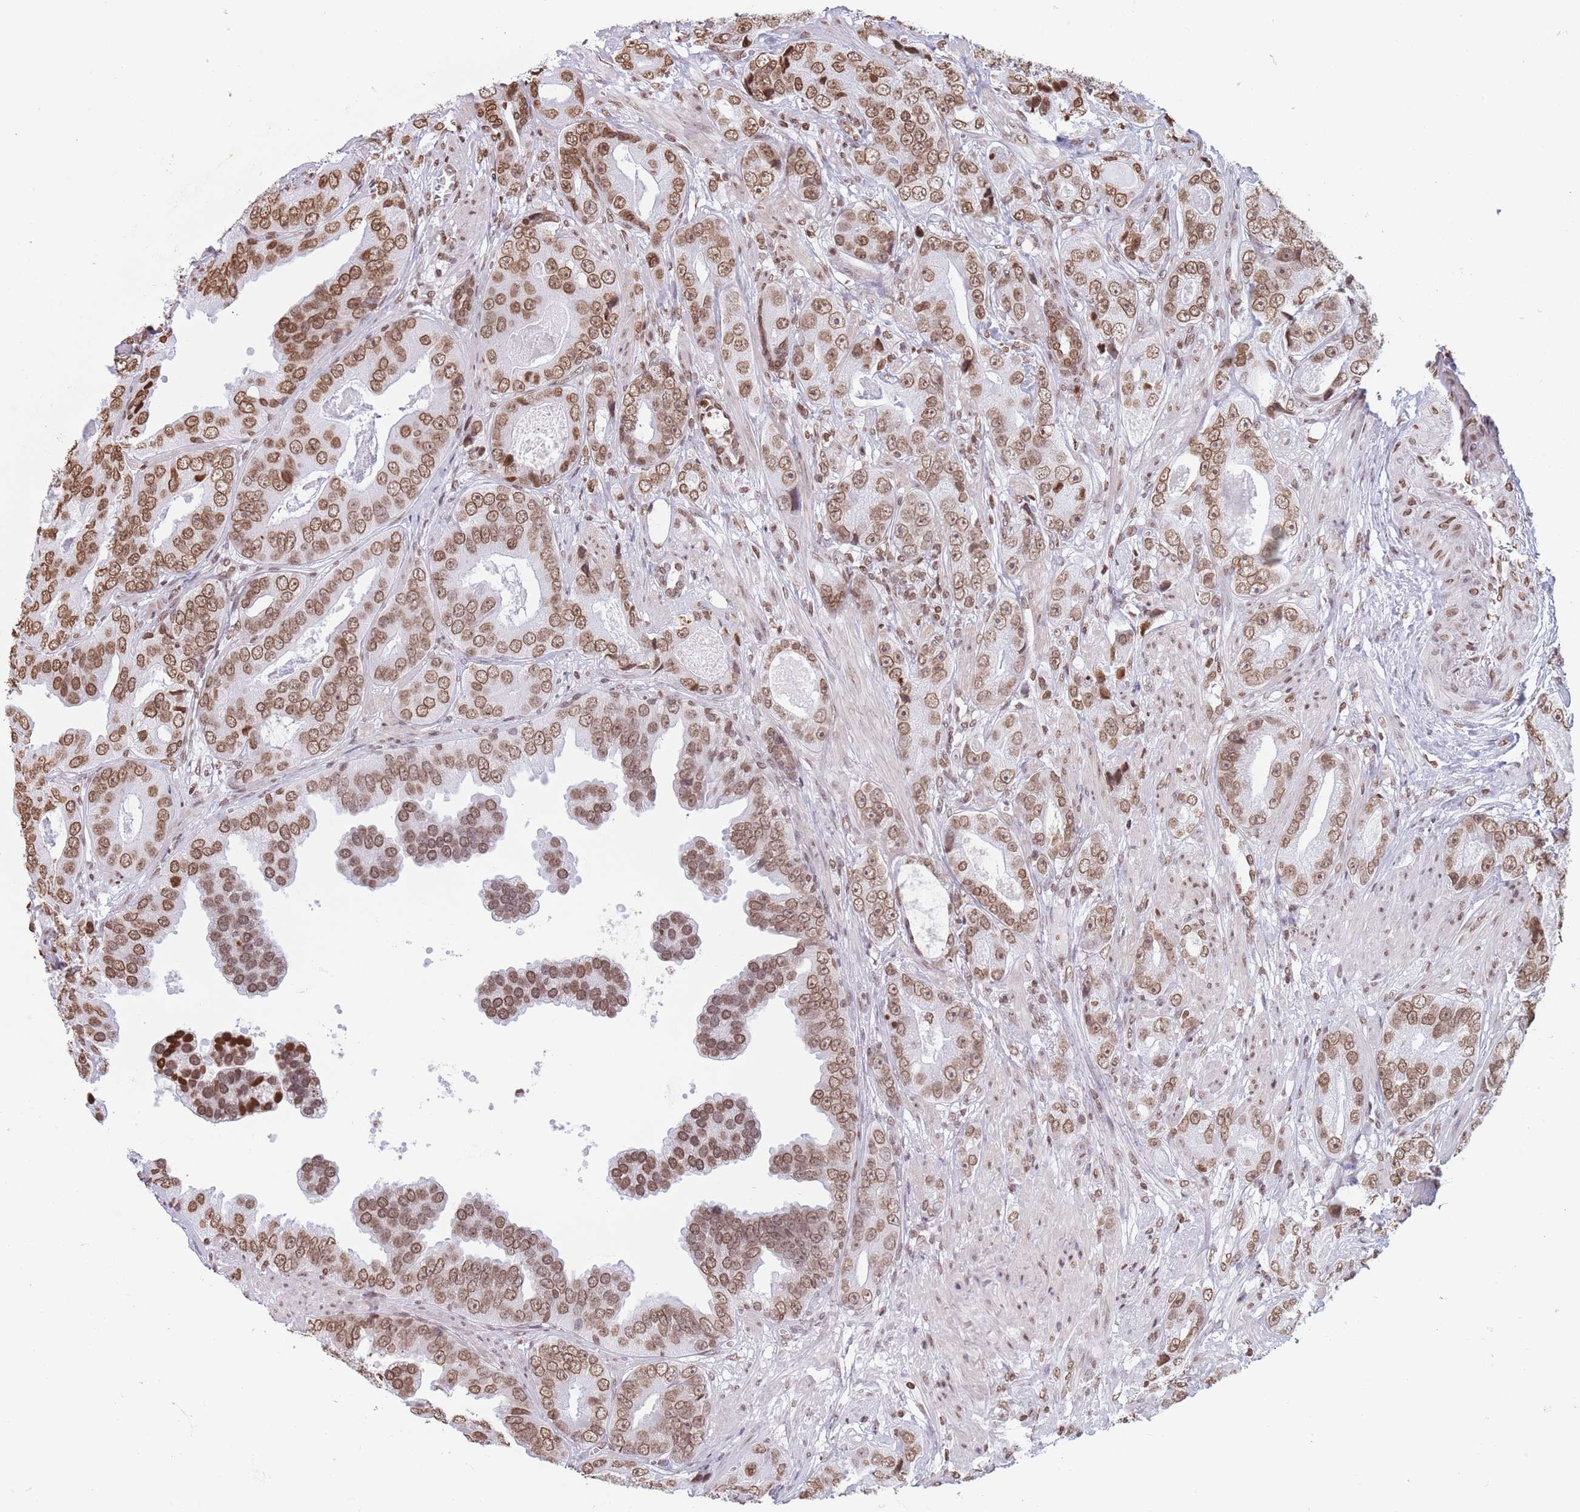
{"staining": {"intensity": "moderate", "quantity": ">75%", "location": "nuclear"}, "tissue": "prostate cancer", "cell_type": "Tumor cells", "image_type": "cancer", "snomed": [{"axis": "morphology", "description": "Adenocarcinoma, High grade"}, {"axis": "topography", "description": "Prostate"}], "caption": "This is a photomicrograph of immunohistochemistry staining of high-grade adenocarcinoma (prostate), which shows moderate staining in the nuclear of tumor cells.", "gene": "RYK", "patient": {"sex": "male", "age": 71}}